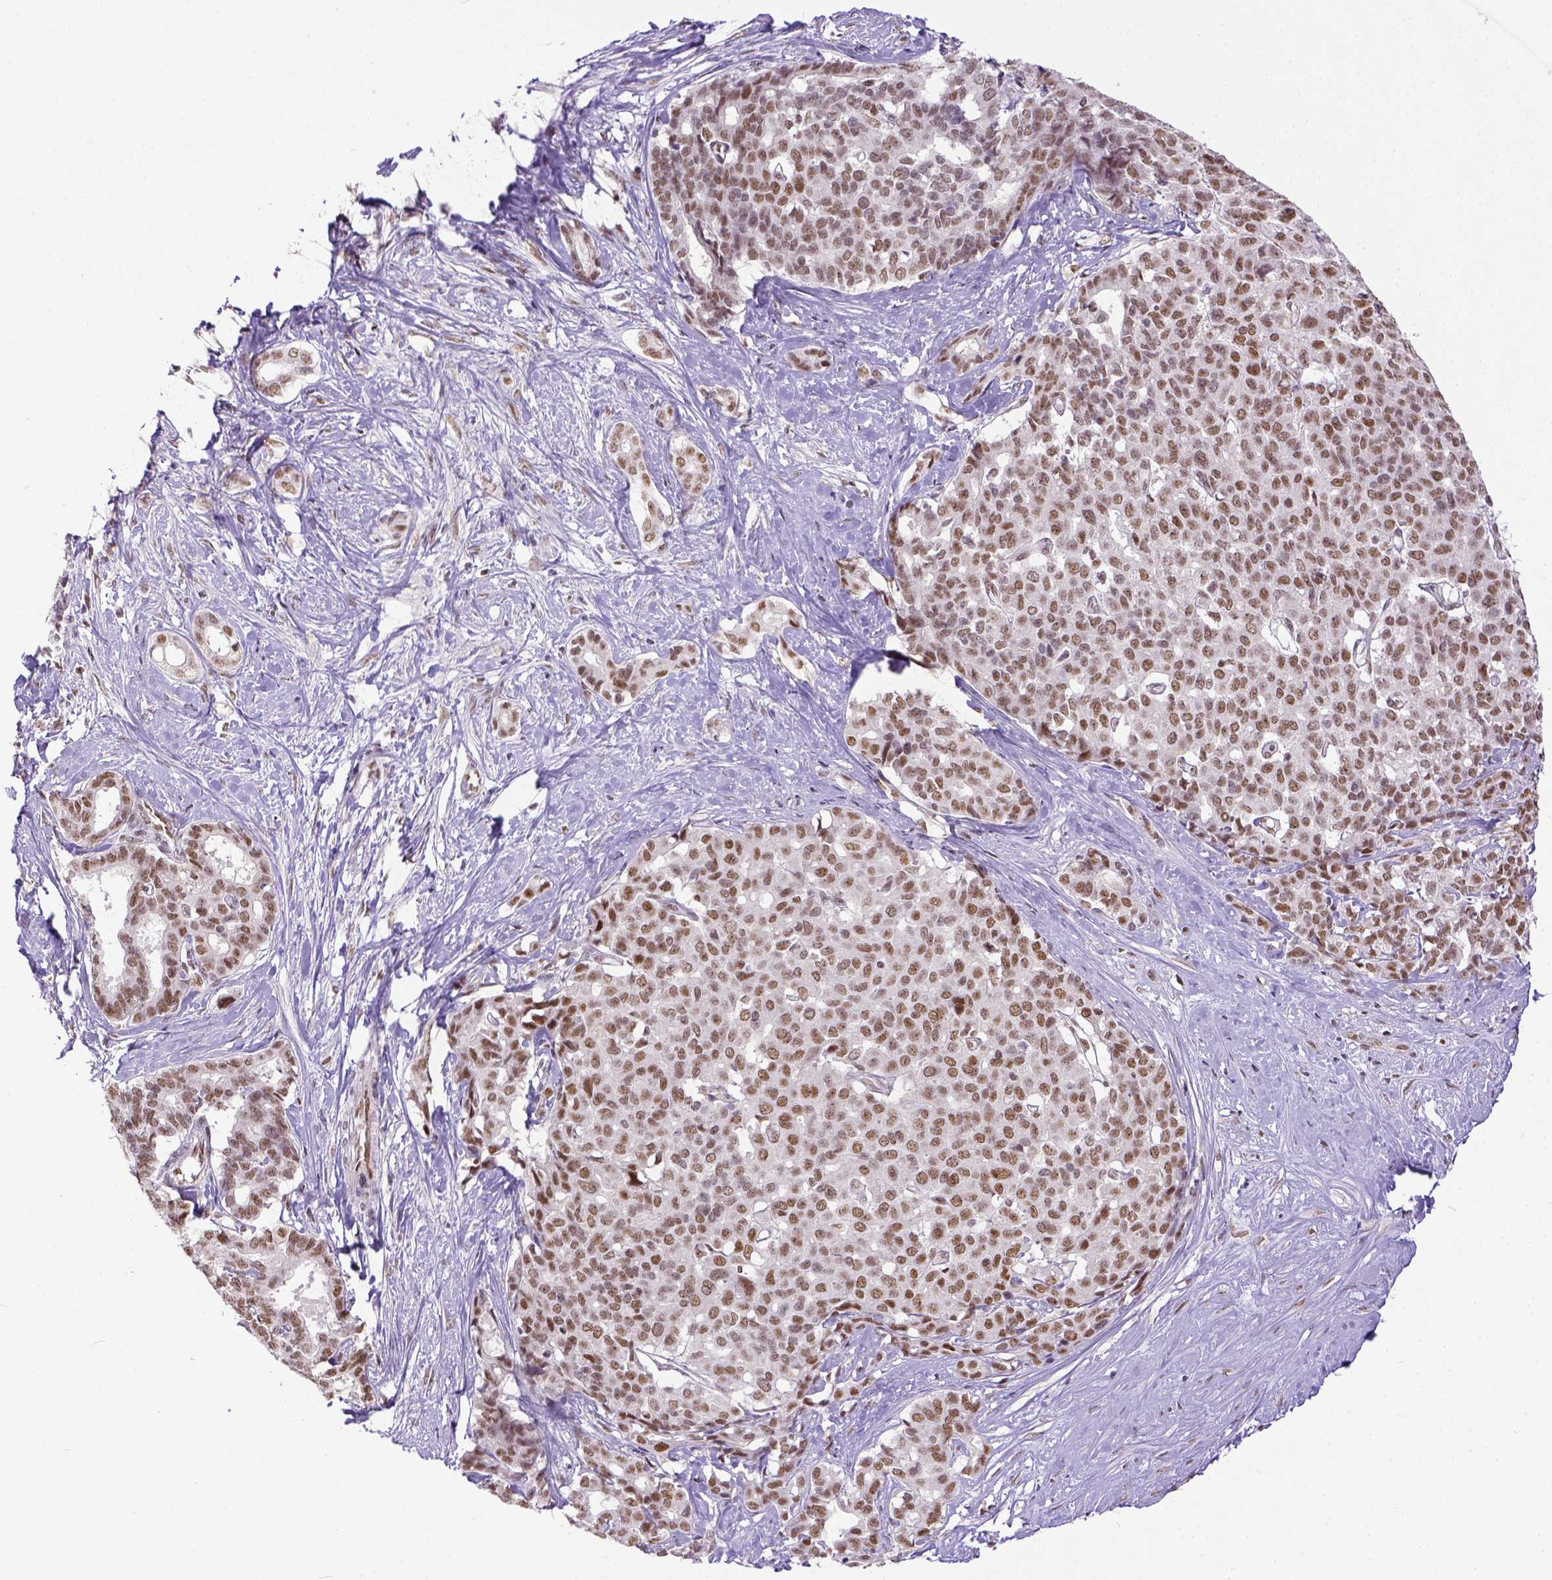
{"staining": {"intensity": "moderate", "quantity": ">75%", "location": "nuclear"}, "tissue": "liver cancer", "cell_type": "Tumor cells", "image_type": "cancer", "snomed": [{"axis": "morphology", "description": "Cholangiocarcinoma"}, {"axis": "topography", "description": "Liver"}], "caption": "Liver cancer (cholangiocarcinoma) was stained to show a protein in brown. There is medium levels of moderate nuclear positivity in about >75% of tumor cells. (DAB (3,3'-diaminobenzidine) IHC, brown staining for protein, blue staining for nuclei).", "gene": "ERCC1", "patient": {"sex": "female", "age": 47}}